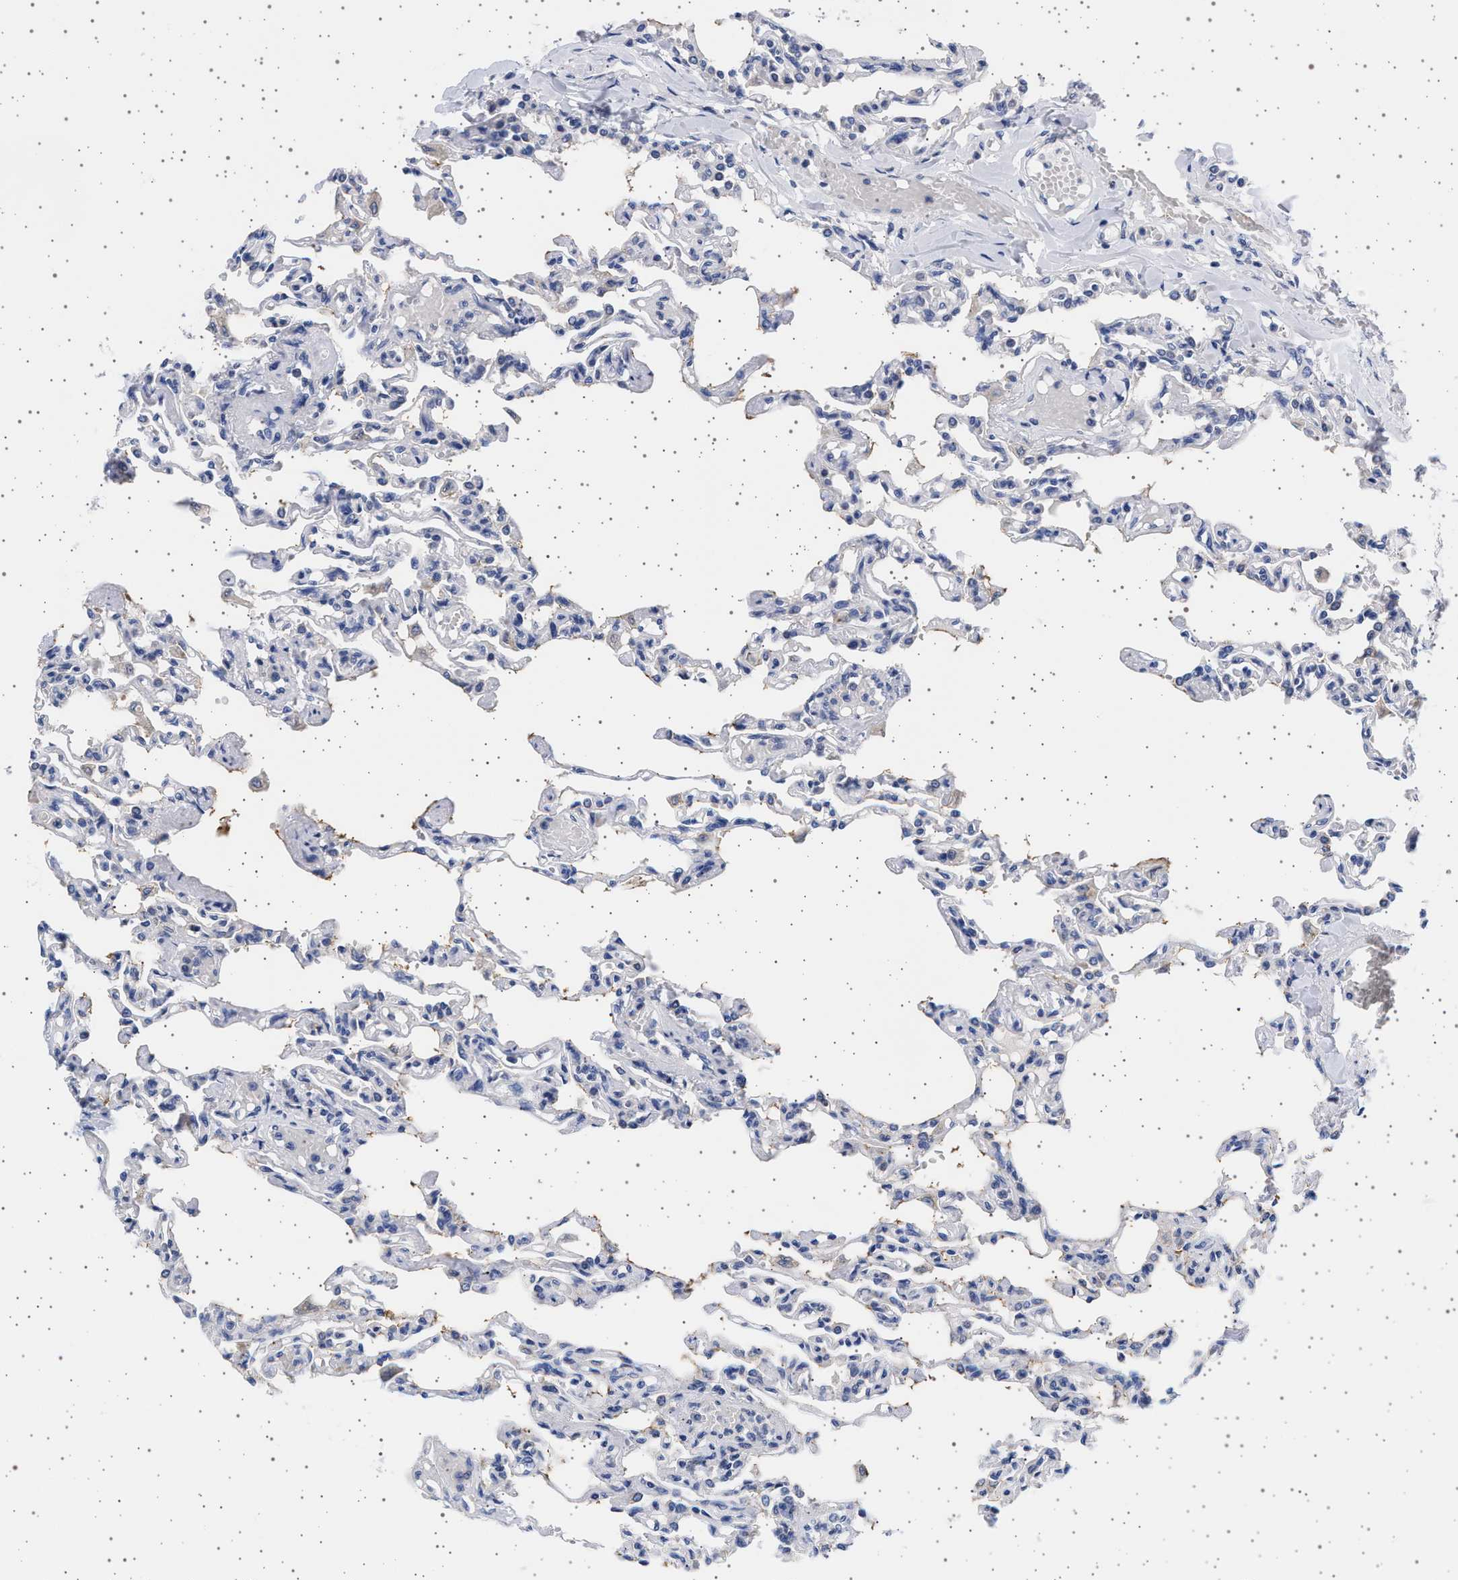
{"staining": {"intensity": "negative", "quantity": "none", "location": "none"}, "tissue": "lung", "cell_type": "Alveolar cells", "image_type": "normal", "snomed": [{"axis": "morphology", "description": "Normal tissue, NOS"}, {"axis": "topography", "description": "Lung"}], "caption": "Immunohistochemical staining of benign human lung shows no significant staining in alveolar cells.", "gene": "TRMT10B", "patient": {"sex": "male", "age": 21}}